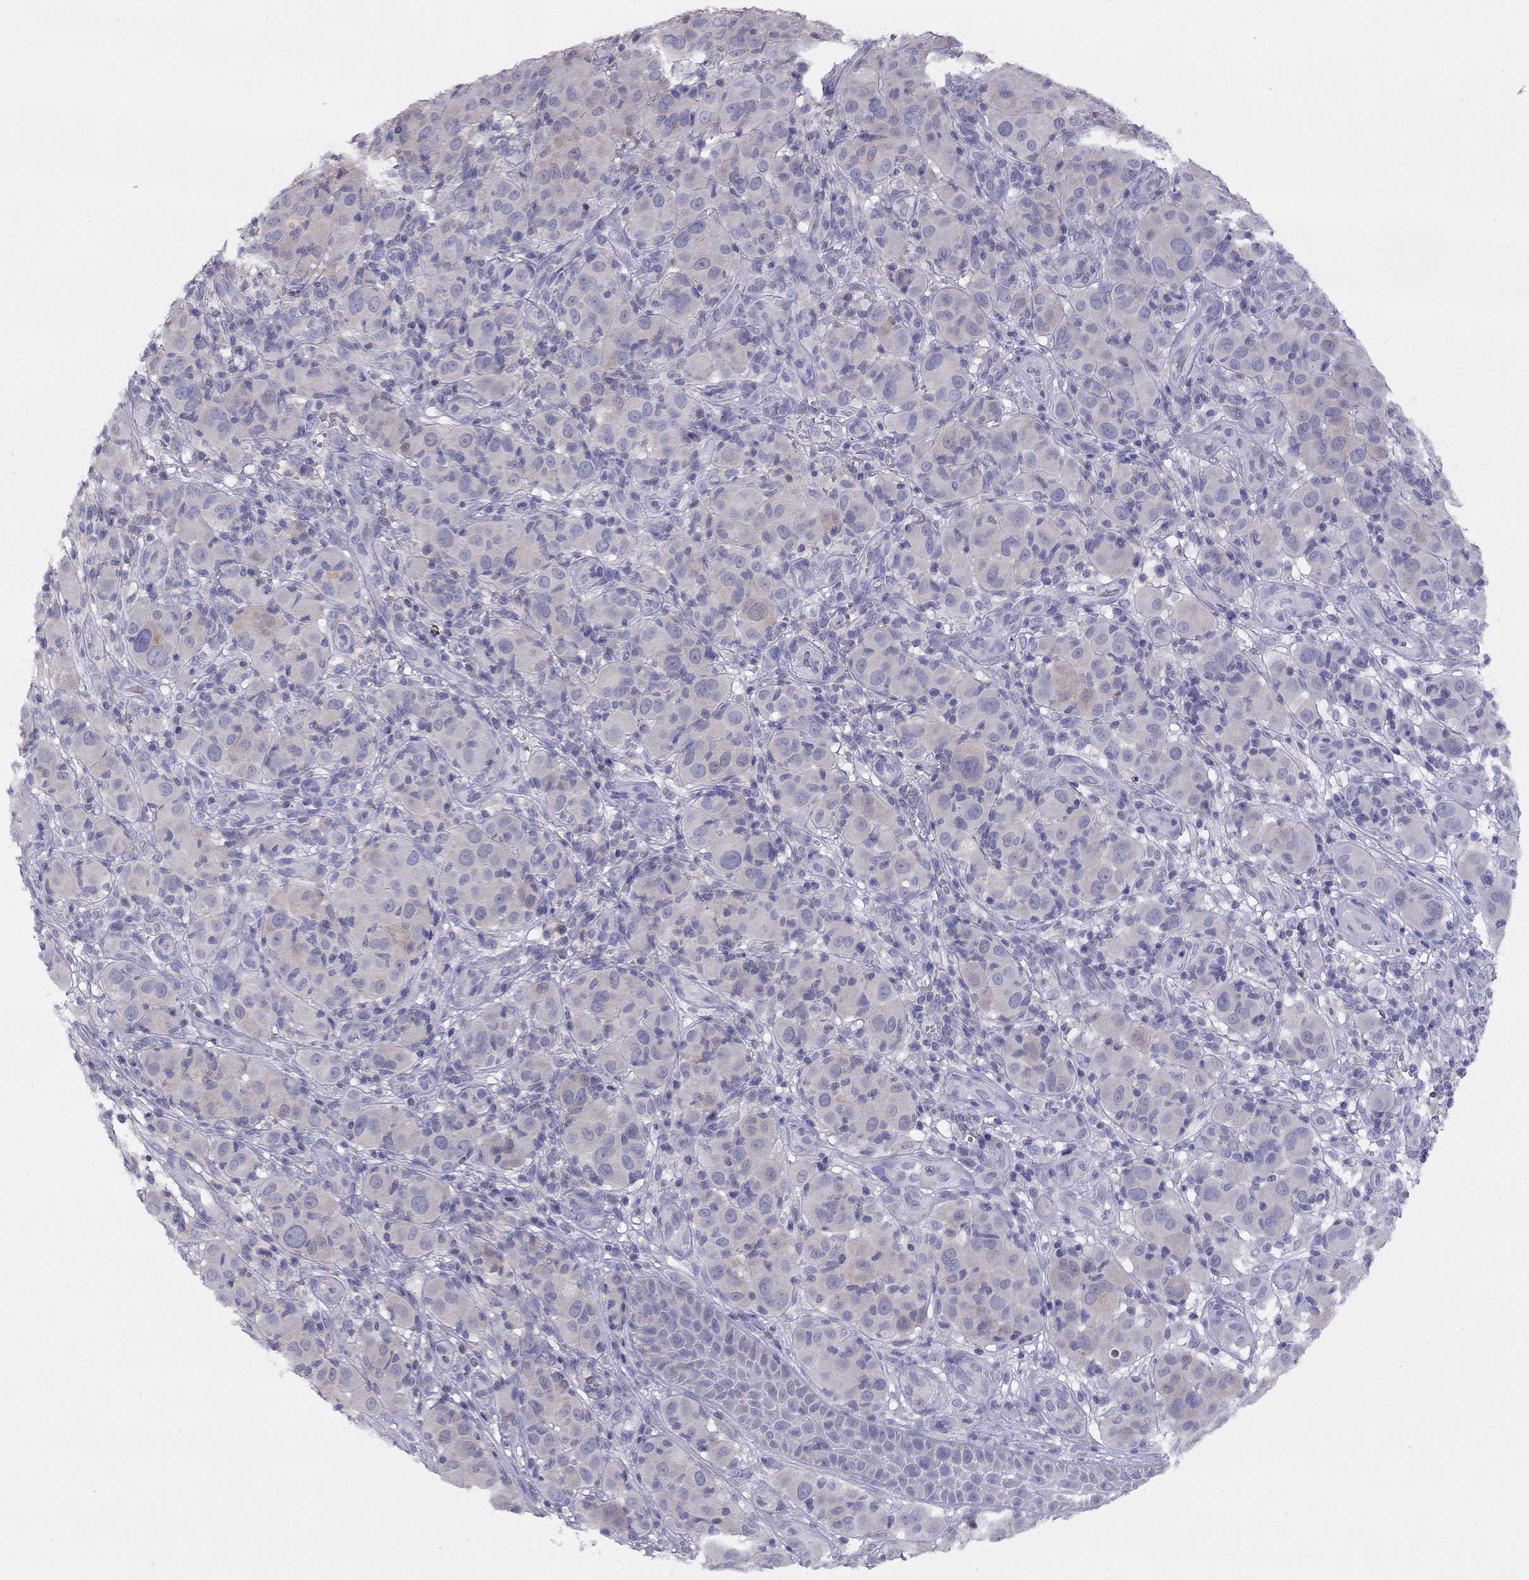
{"staining": {"intensity": "weak", "quantity": "<25%", "location": "cytoplasmic/membranous"}, "tissue": "melanoma", "cell_type": "Tumor cells", "image_type": "cancer", "snomed": [{"axis": "morphology", "description": "Malignant melanoma, NOS"}, {"axis": "topography", "description": "Skin"}], "caption": "Malignant melanoma was stained to show a protein in brown. There is no significant positivity in tumor cells. (Immunohistochemistry (ihc), brightfield microscopy, high magnification).", "gene": "CITED1", "patient": {"sex": "female", "age": 87}}